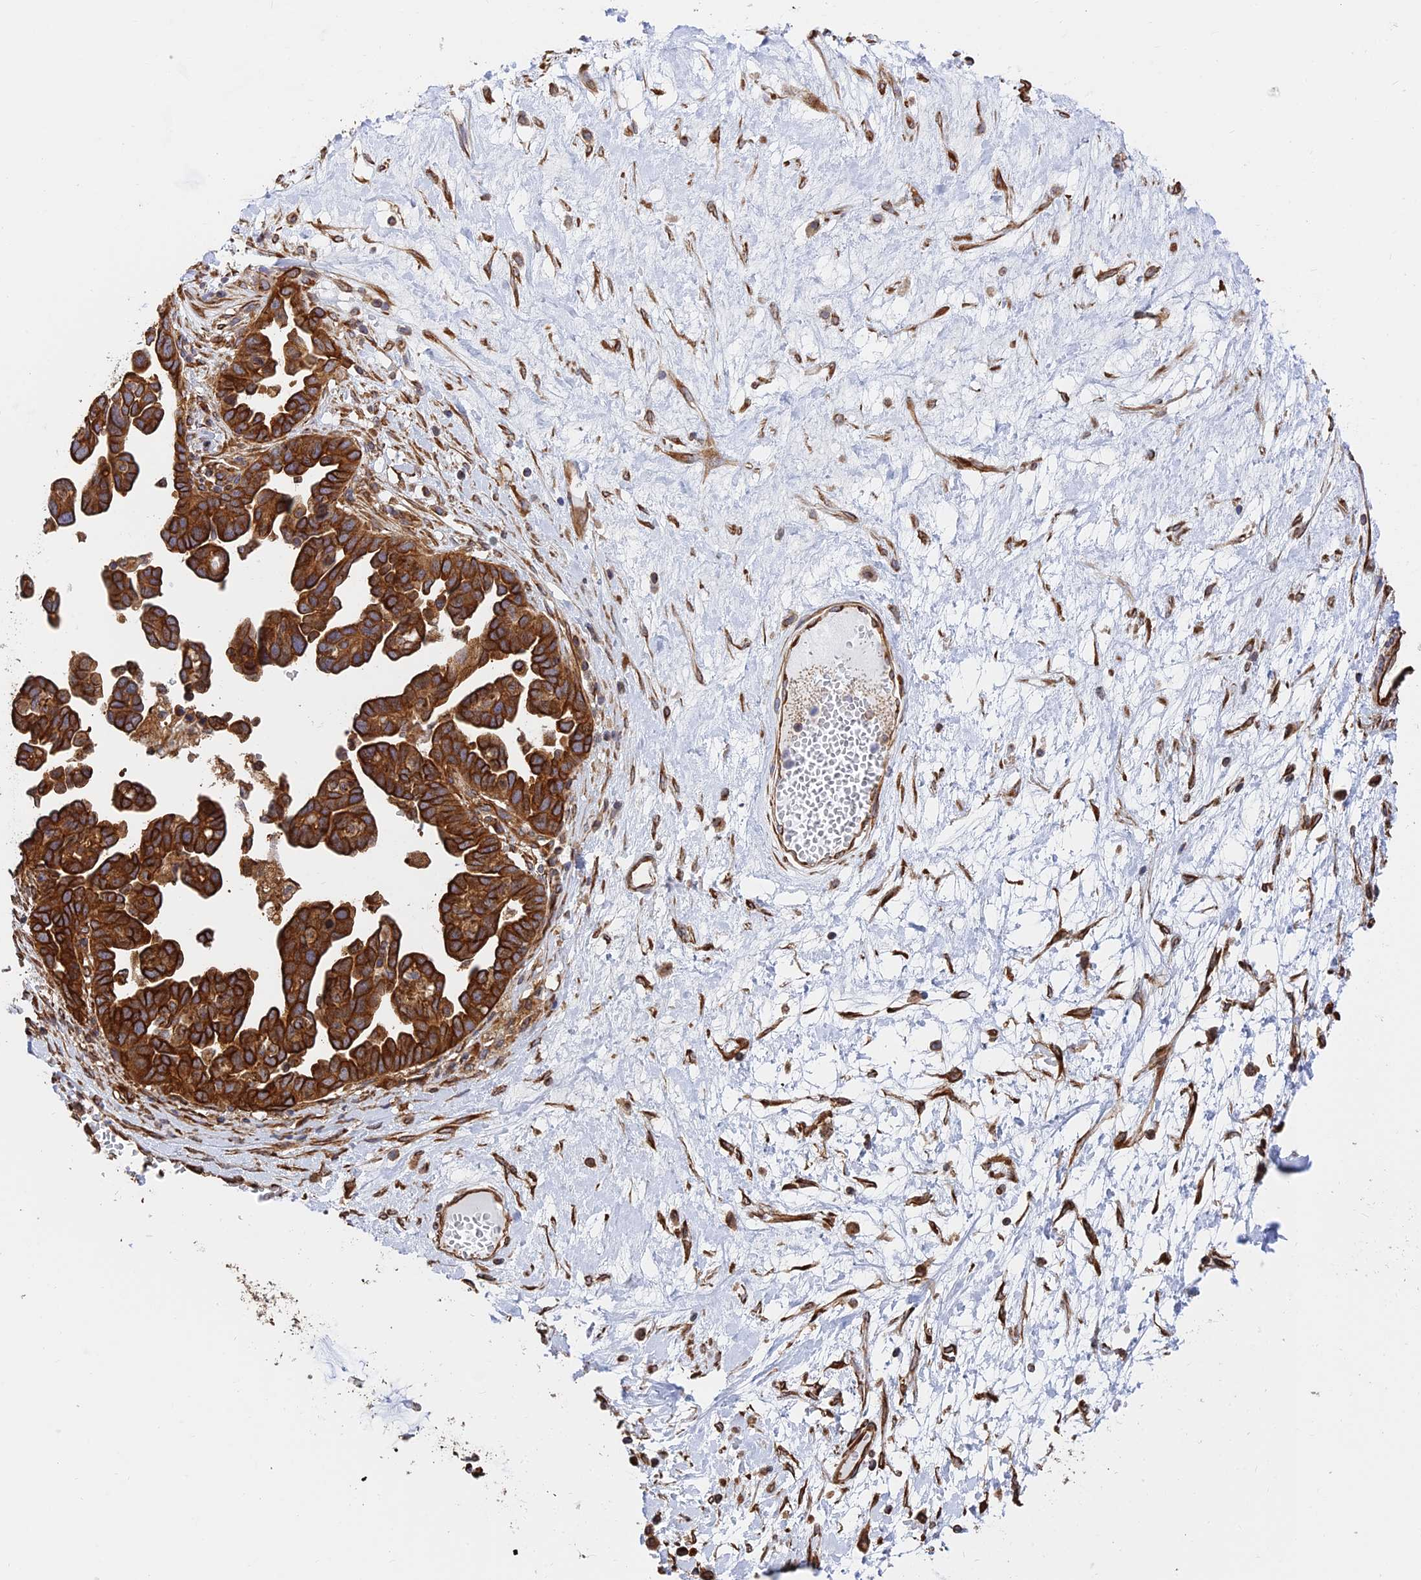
{"staining": {"intensity": "strong", "quantity": ">75%", "location": "cytoplasmic/membranous"}, "tissue": "ovarian cancer", "cell_type": "Tumor cells", "image_type": "cancer", "snomed": [{"axis": "morphology", "description": "Cystadenocarcinoma, serous, NOS"}, {"axis": "topography", "description": "Ovary"}], "caption": "Immunohistochemical staining of human ovarian cancer (serous cystadenocarcinoma) shows high levels of strong cytoplasmic/membranous staining in about >75% of tumor cells. (IHC, brightfield microscopy, high magnification).", "gene": "WBP11", "patient": {"sex": "female", "age": 54}}